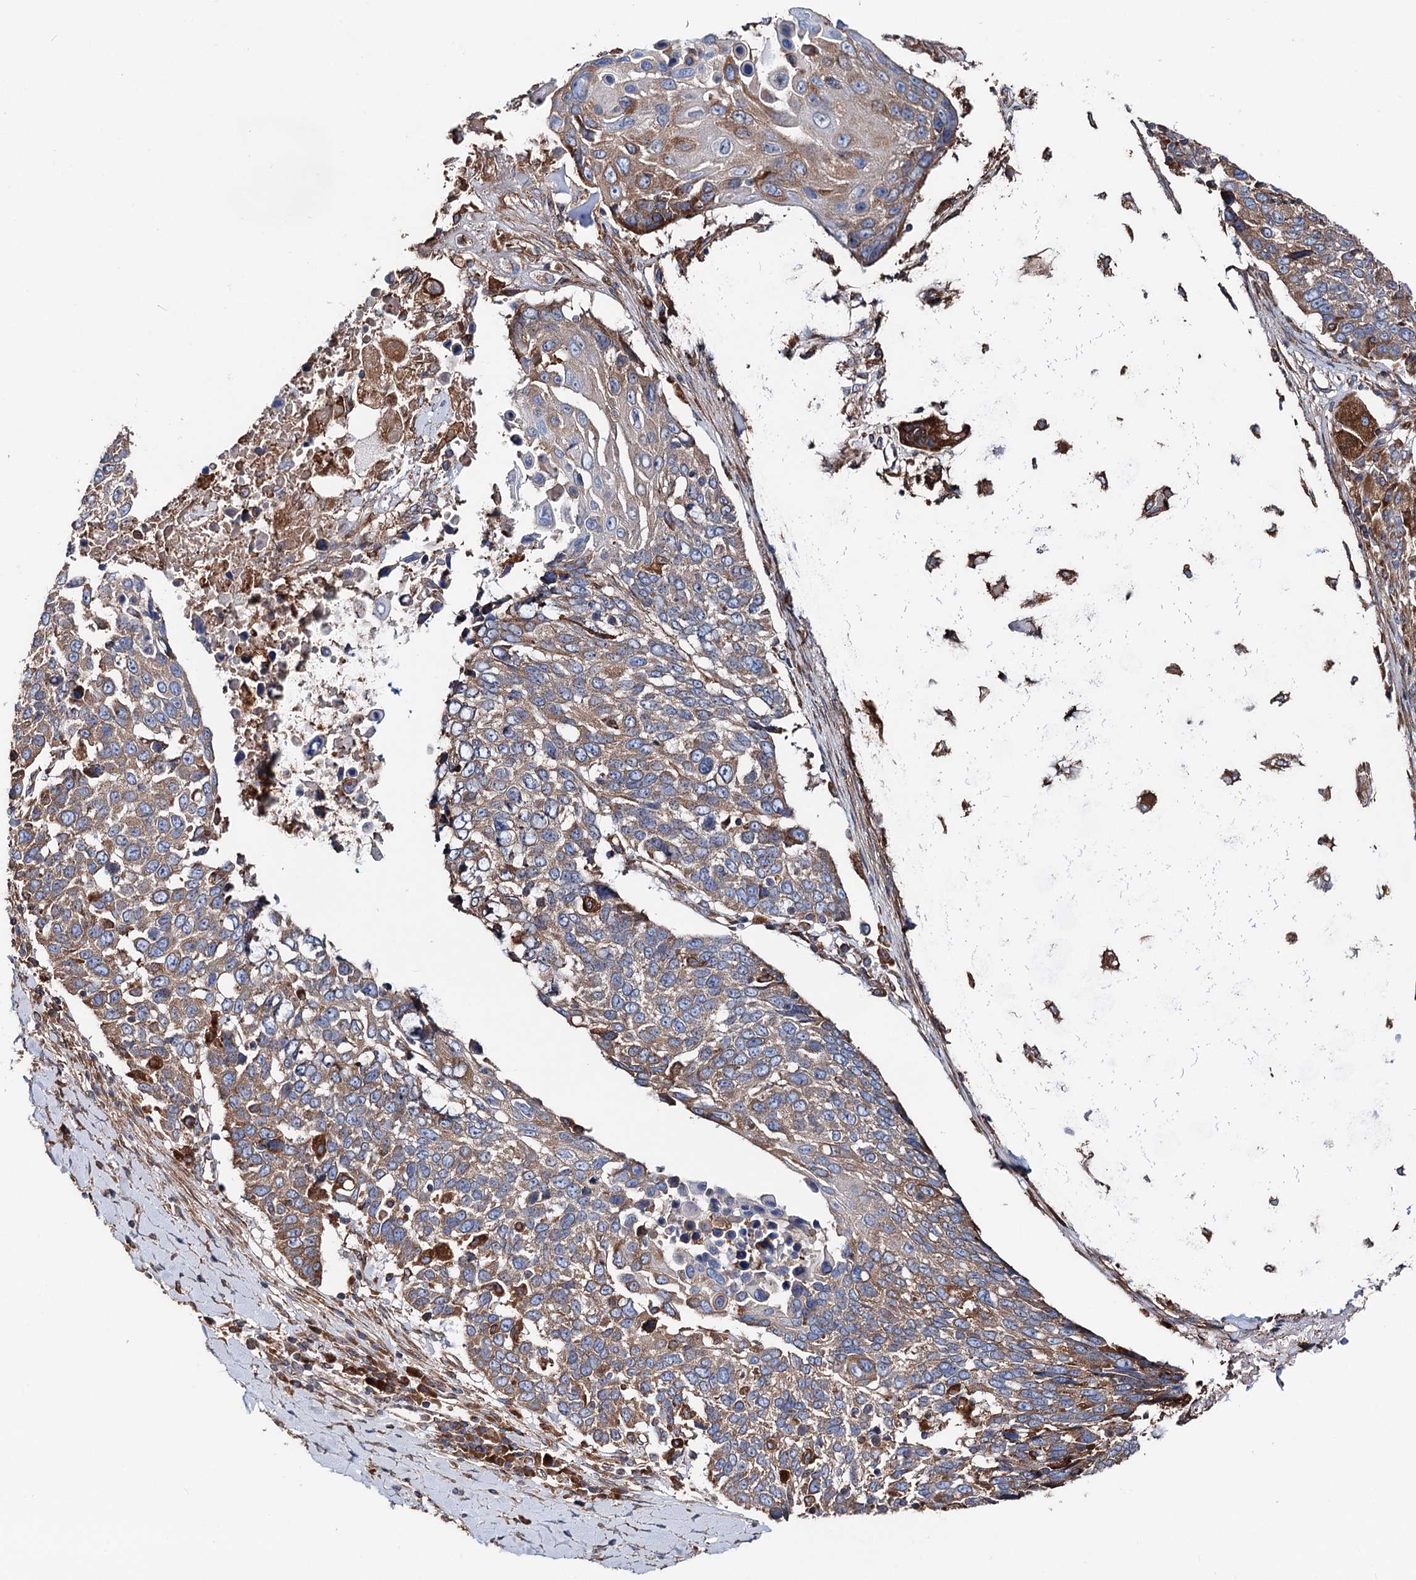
{"staining": {"intensity": "moderate", "quantity": ">75%", "location": "cytoplasmic/membranous"}, "tissue": "lung cancer", "cell_type": "Tumor cells", "image_type": "cancer", "snomed": [{"axis": "morphology", "description": "Squamous cell carcinoma, NOS"}, {"axis": "topography", "description": "Lung"}], "caption": "Tumor cells display medium levels of moderate cytoplasmic/membranous positivity in about >75% of cells in lung cancer (squamous cell carcinoma).", "gene": "ERP29", "patient": {"sex": "male", "age": 66}}